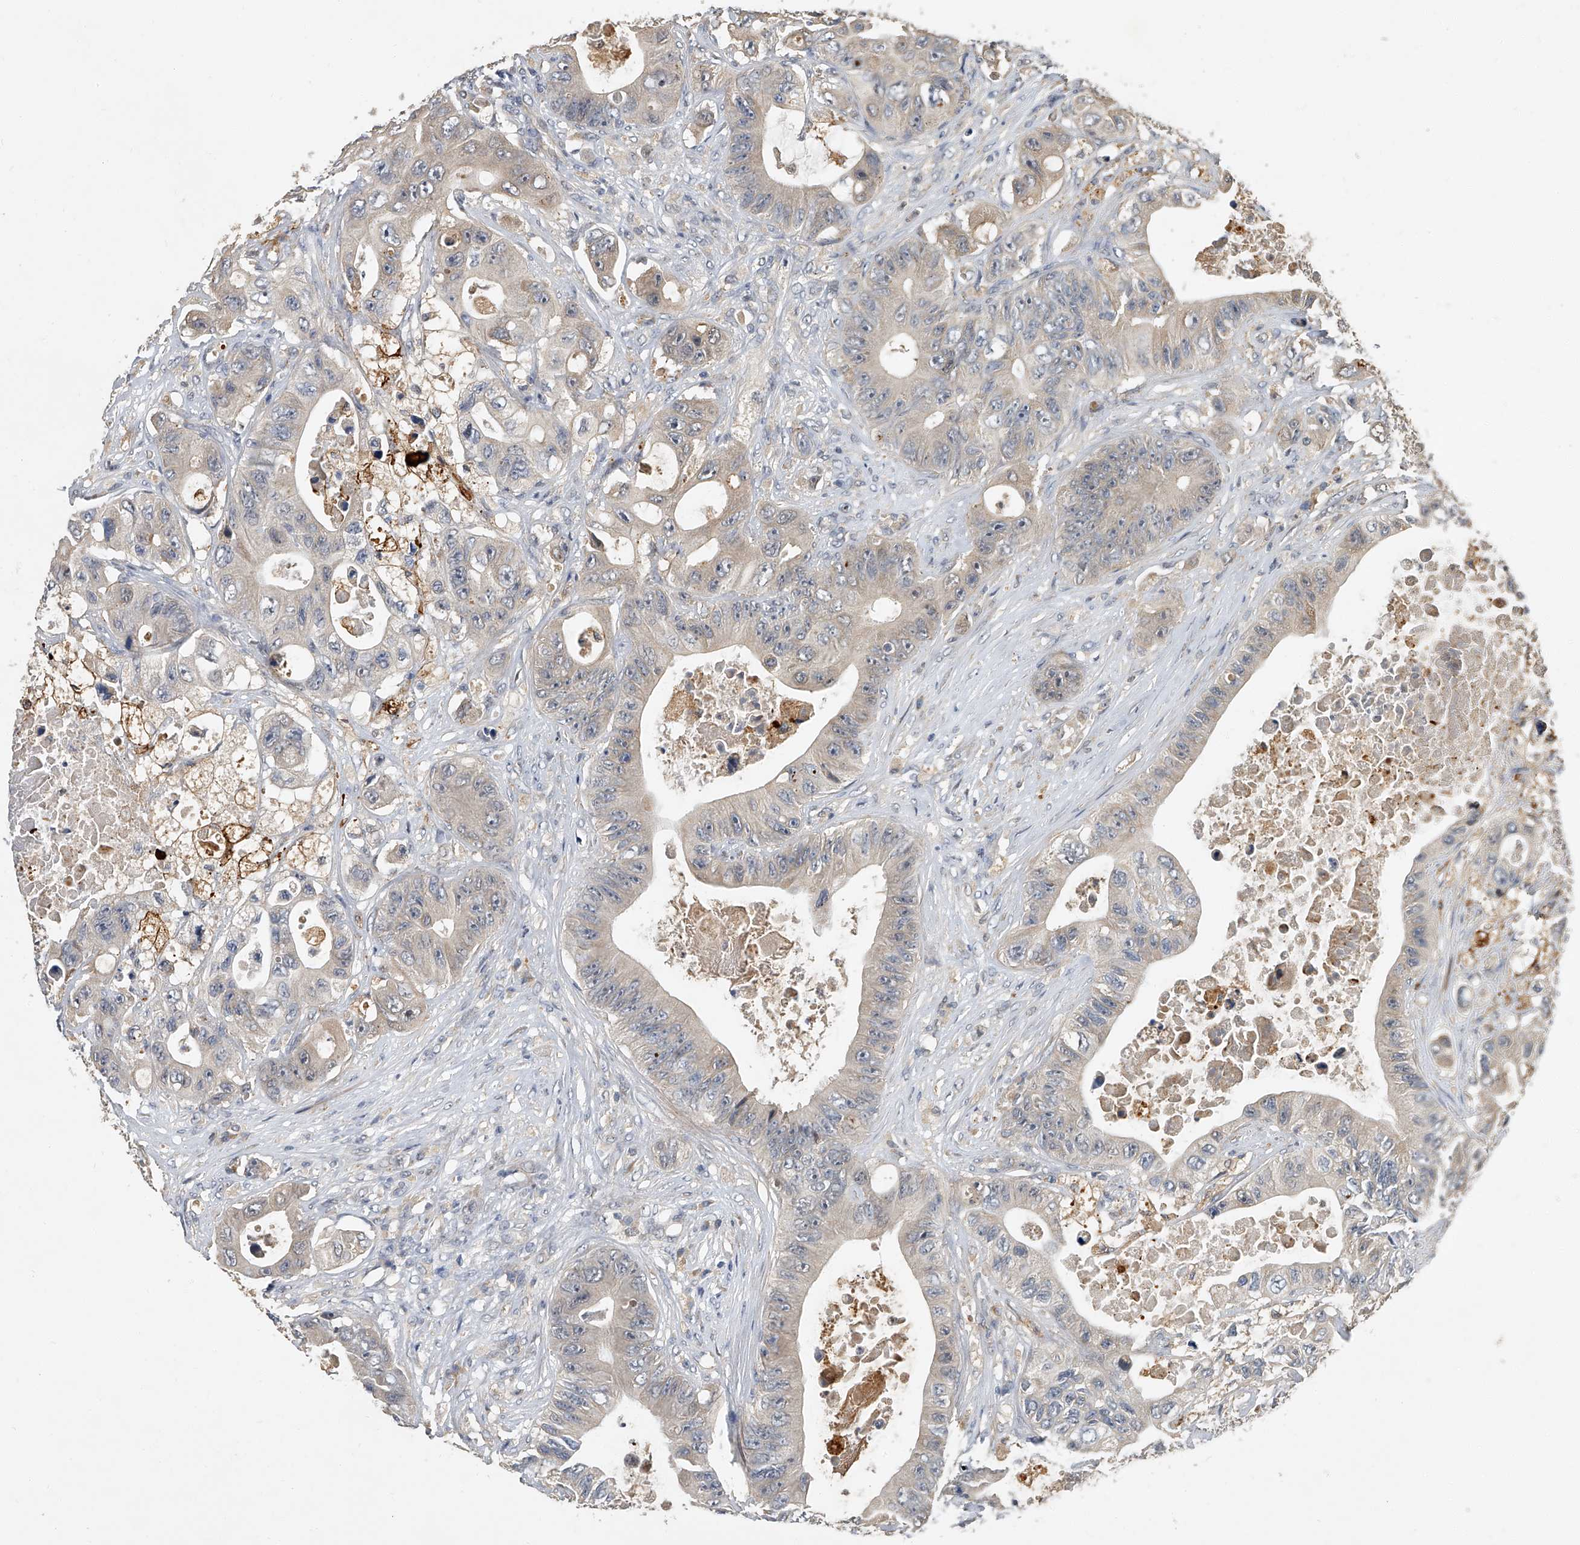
{"staining": {"intensity": "weak", "quantity": "<25%", "location": "cytoplasmic/membranous"}, "tissue": "colorectal cancer", "cell_type": "Tumor cells", "image_type": "cancer", "snomed": [{"axis": "morphology", "description": "Adenocarcinoma, NOS"}, {"axis": "topography", "description": "Colon"}], "caption": "High power microscopy photomicrograph of an immunohistochemistry histopathology image of colorectal adenocarcinoma, revealing no significant staining in tumor cells. The staining was performed using DAB (3,3'-diaminobenzidine) to visualize the protein expression in brown, while the nuclei were stained in blue with hematoxylin (Magnification: 20x).", "gene": "JAG2", "patient": {"sex": "female", "age": 46}}